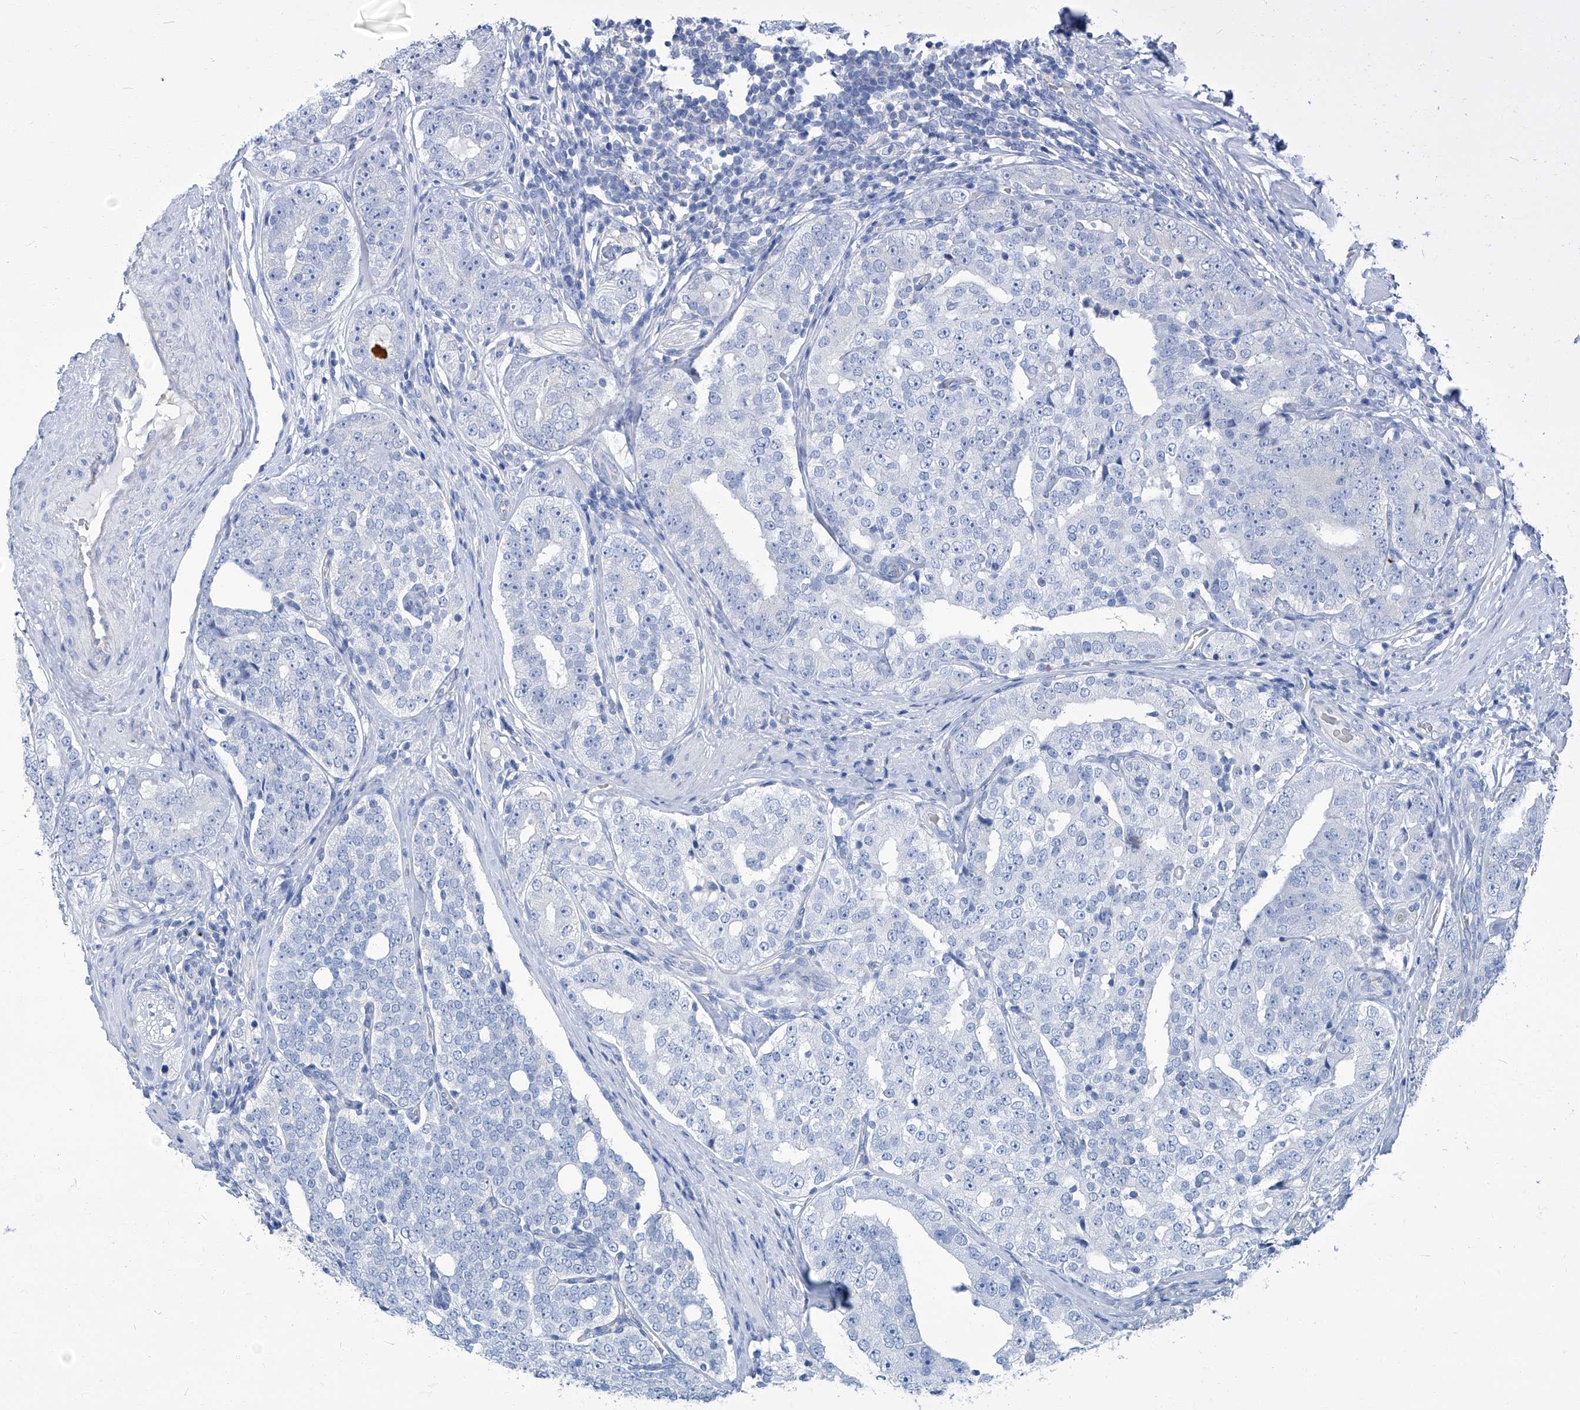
{"staining": {"intensity": "negative", "quantity": "none", "location": "none"}, "tissue": "prostate cancer", "cell_type": "Tumor cells", "image_type": "cancer", "snomed": [{"axis": "morphology", "description": "Adenocarcinoma, High grade"}, {"axis": "topography", "description": "Prostate"}], "caption": "This photomicrograph is of prostate cancer stained with immunohistochemistry to label a protein in brown with the nuclei are counter-stained blue. There is no expression in tumor cells. (Brightfield microscopy of DAB (3,3'-diaminobenzidine) IHC at high magnification).", "gene": "PFKL", "patient": {"sex": "male", "age": 56}}